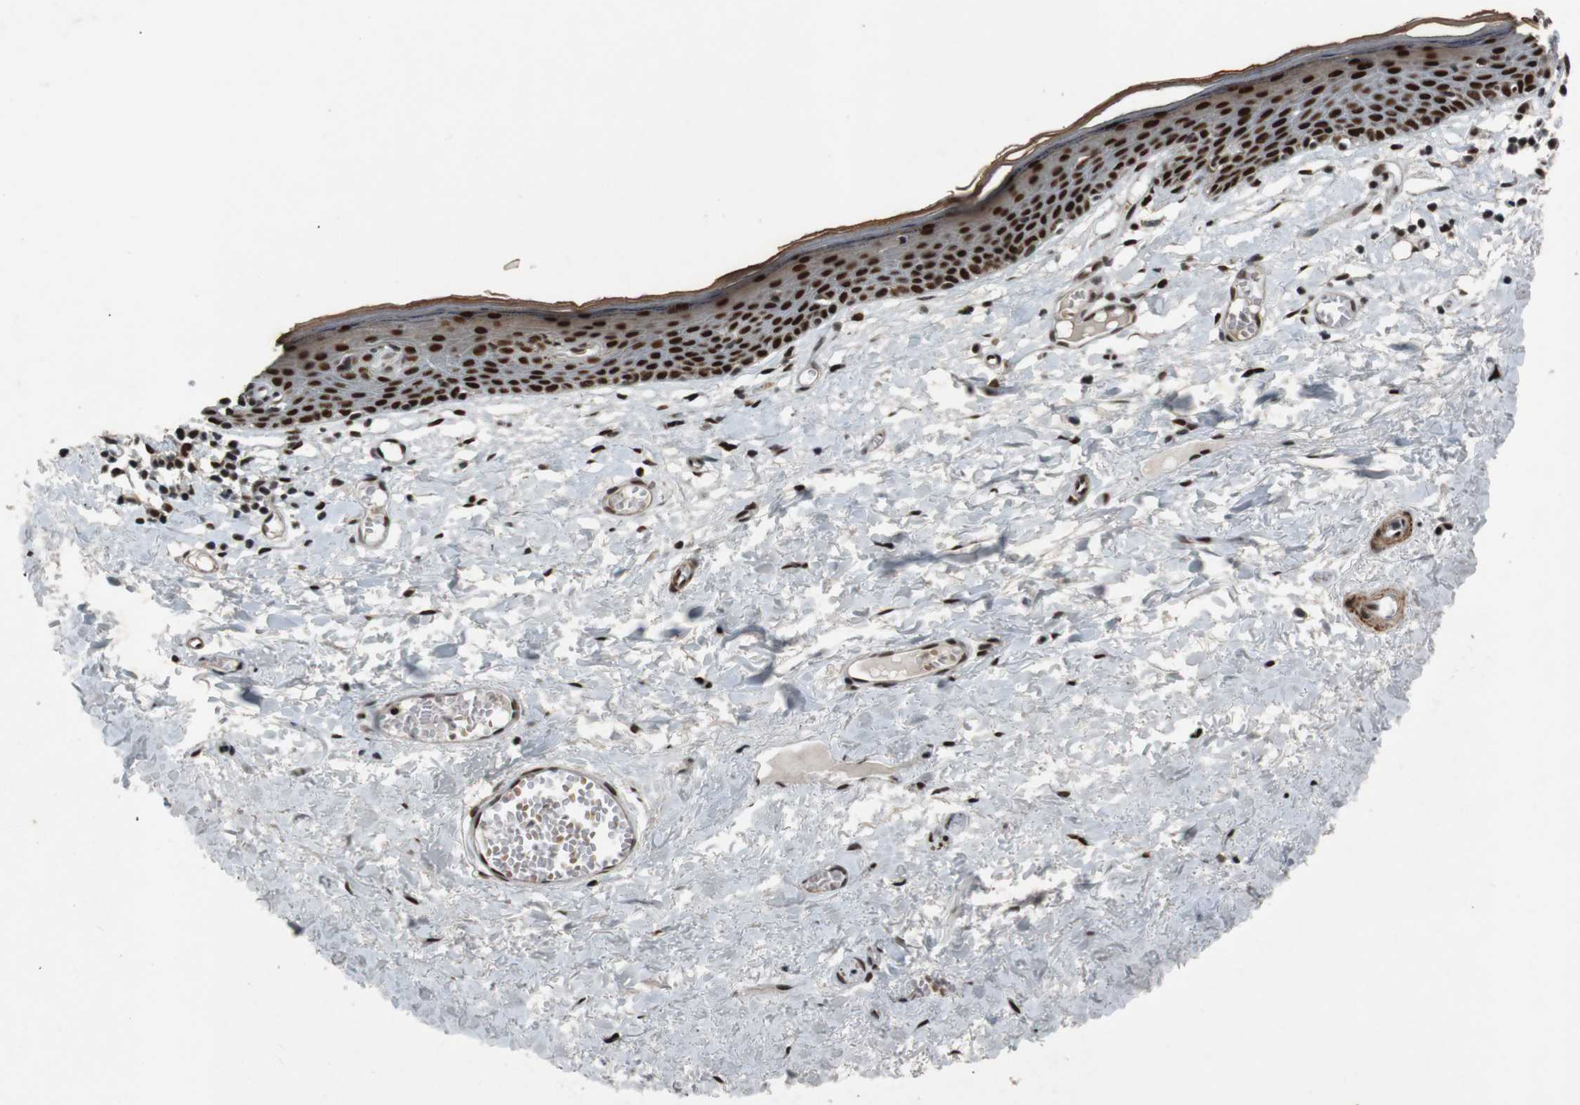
{"staining": {"intensity": "strong", "quantity": ">75%", "location": "nuclear"}, "tissue": "skin", "cell_type": "Epidermal cells", "image_type": "normal", "snomed": [{"axis": "morphology", "description": "Normal tissue, NOS"}, {"axis": "topography", "description": "Vulva"}], "caption": "Epidermal cells display high levels of strong nuclear expression in about >75% of cells in normal skin.", "gene": "HEXIM1", "patient": {"sex": "female", "age": 54}}